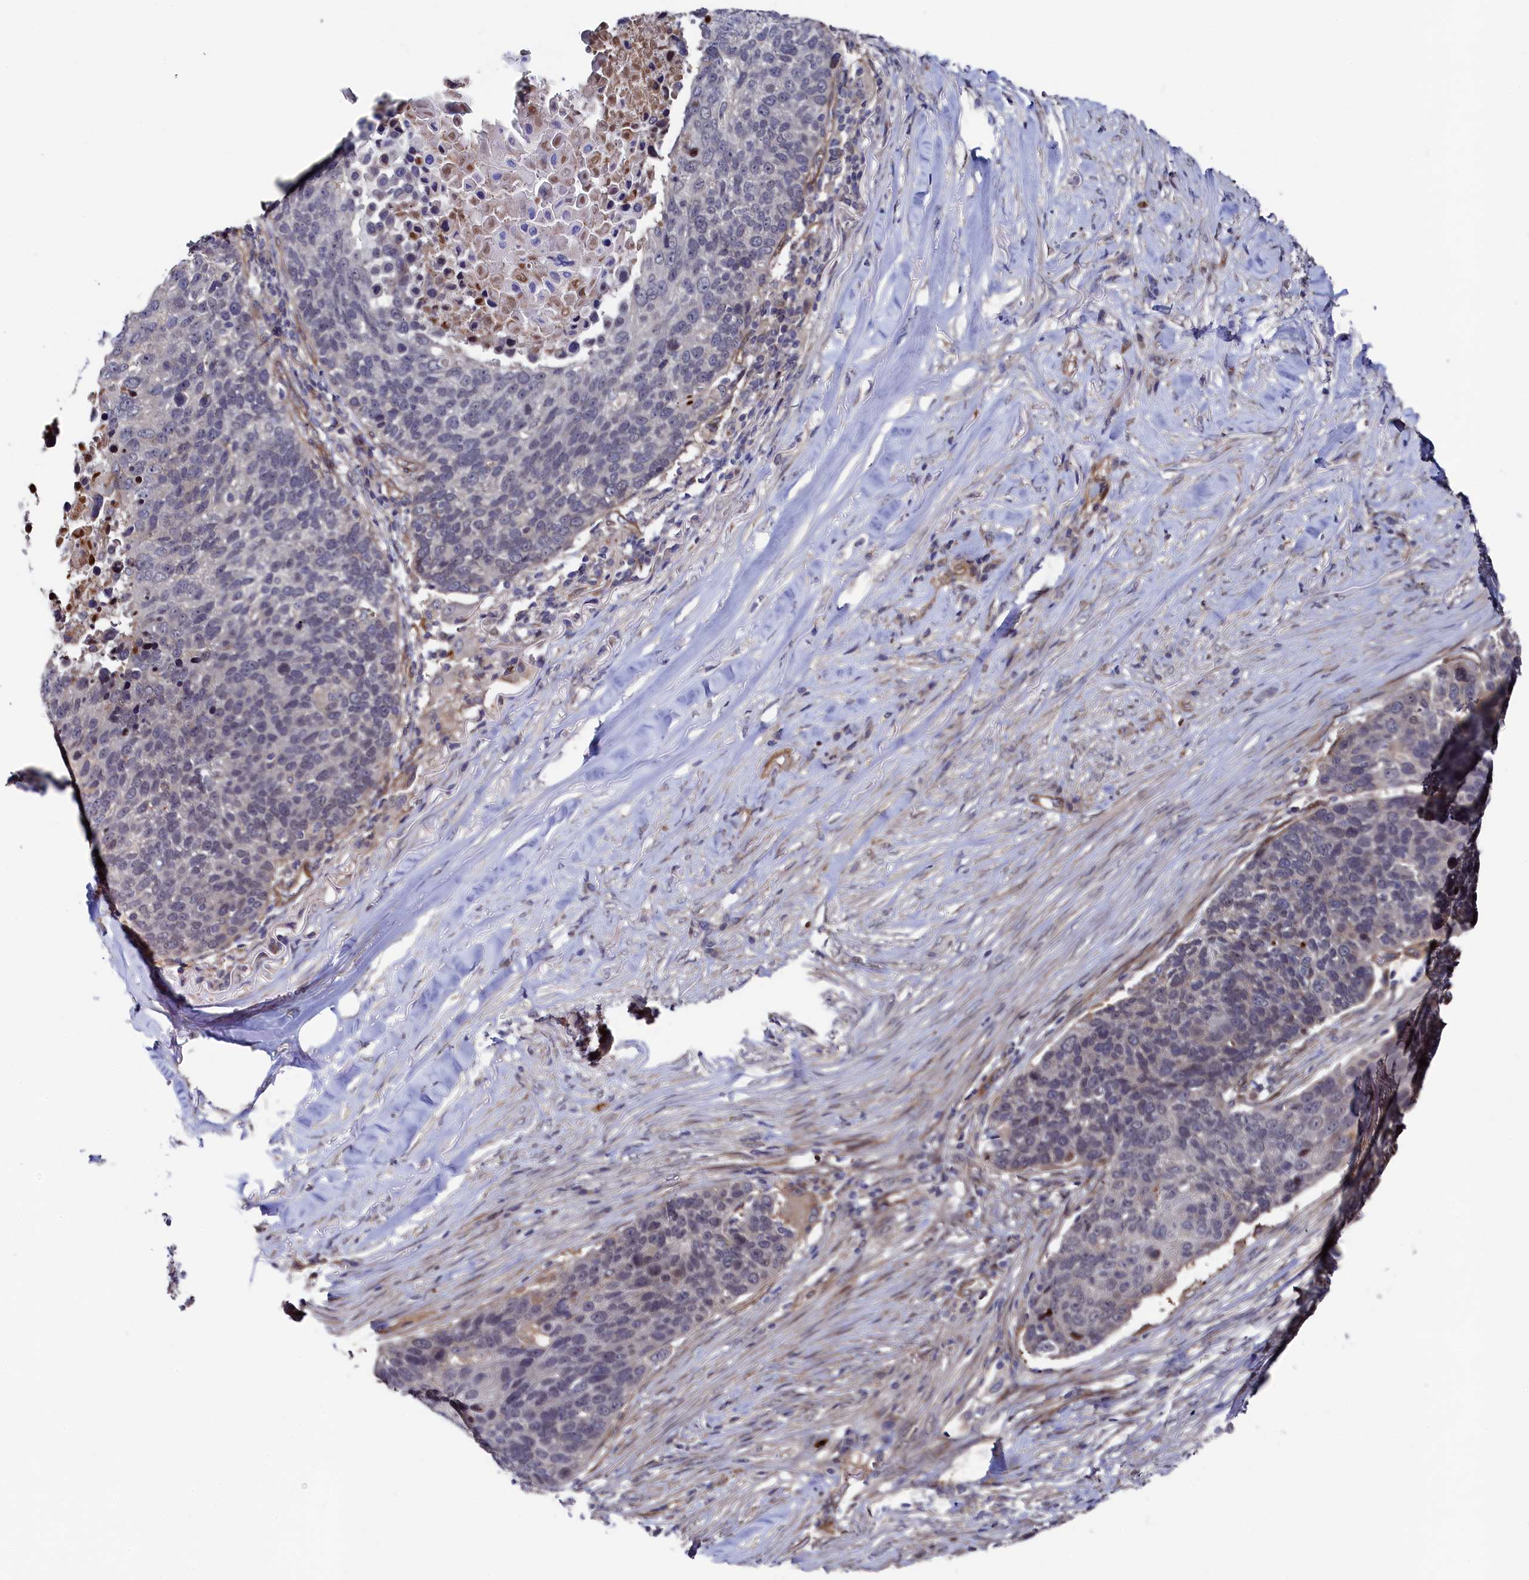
{"staining": {"intensity": "negative", "quantity": "none", "location": "none"}, "tissue": "lung cancer", "cell_type": "Tumor cells", "image_type": "cancer", "snomed": [{"axis": "morphology", "description": "Normal tissue, NOS"}, {"axis": "morphology", "description": "Squamous cell carcinoma, NOS"}, {"axis": "topography", "description": "Lymph node"}, {"axis": "topography", "description": "Lung"}], "caption": "DAB (3,3'-diaminobenzidine) immunohistochemical staining of lung squamous cell carcinoma exhibits no significant staining in tumor cells.", "gene": "ZNF891", "patient": {"sex": "male", "age": 66}}